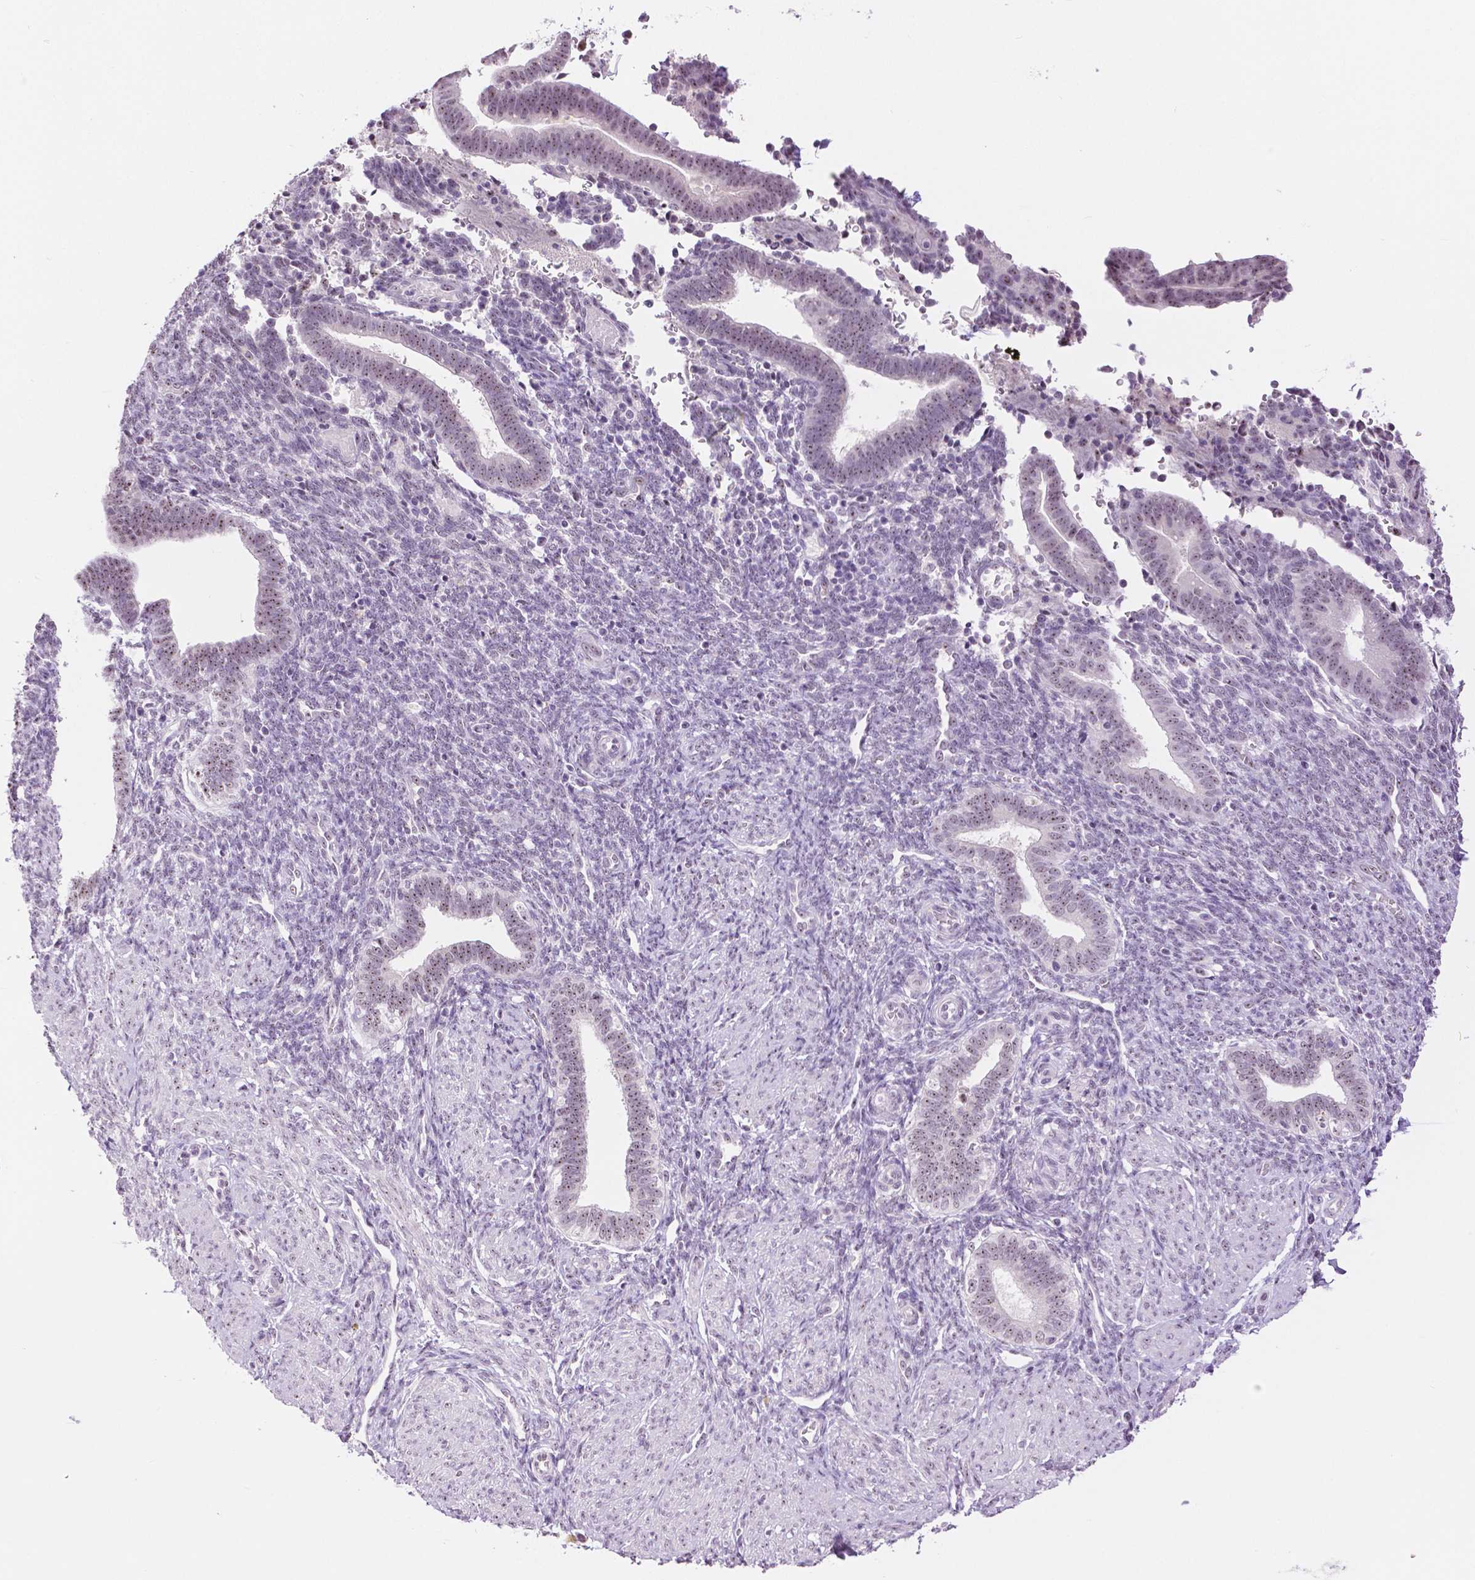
{"staining": {"intensity": "negative", "quantity": "none", "location": "none"}, "tissue": "endometrium", "cell_type": "Cells in endometrial stroma", "image_type": "normal", "snomed": [{"axis": "morphology", "description": "Normal tissue, NOS"}, {"axis": "topography", "description": "Endometrium"}], "caption": "The image shows no significant positivity in cells in endometrial stroma of endometrium. (DAB (3,3'-diaminobenzidine) IHC with hematoxylin counter stain).", "gene": "NHP2", "patient": {"sex": "female", "age": 34}}